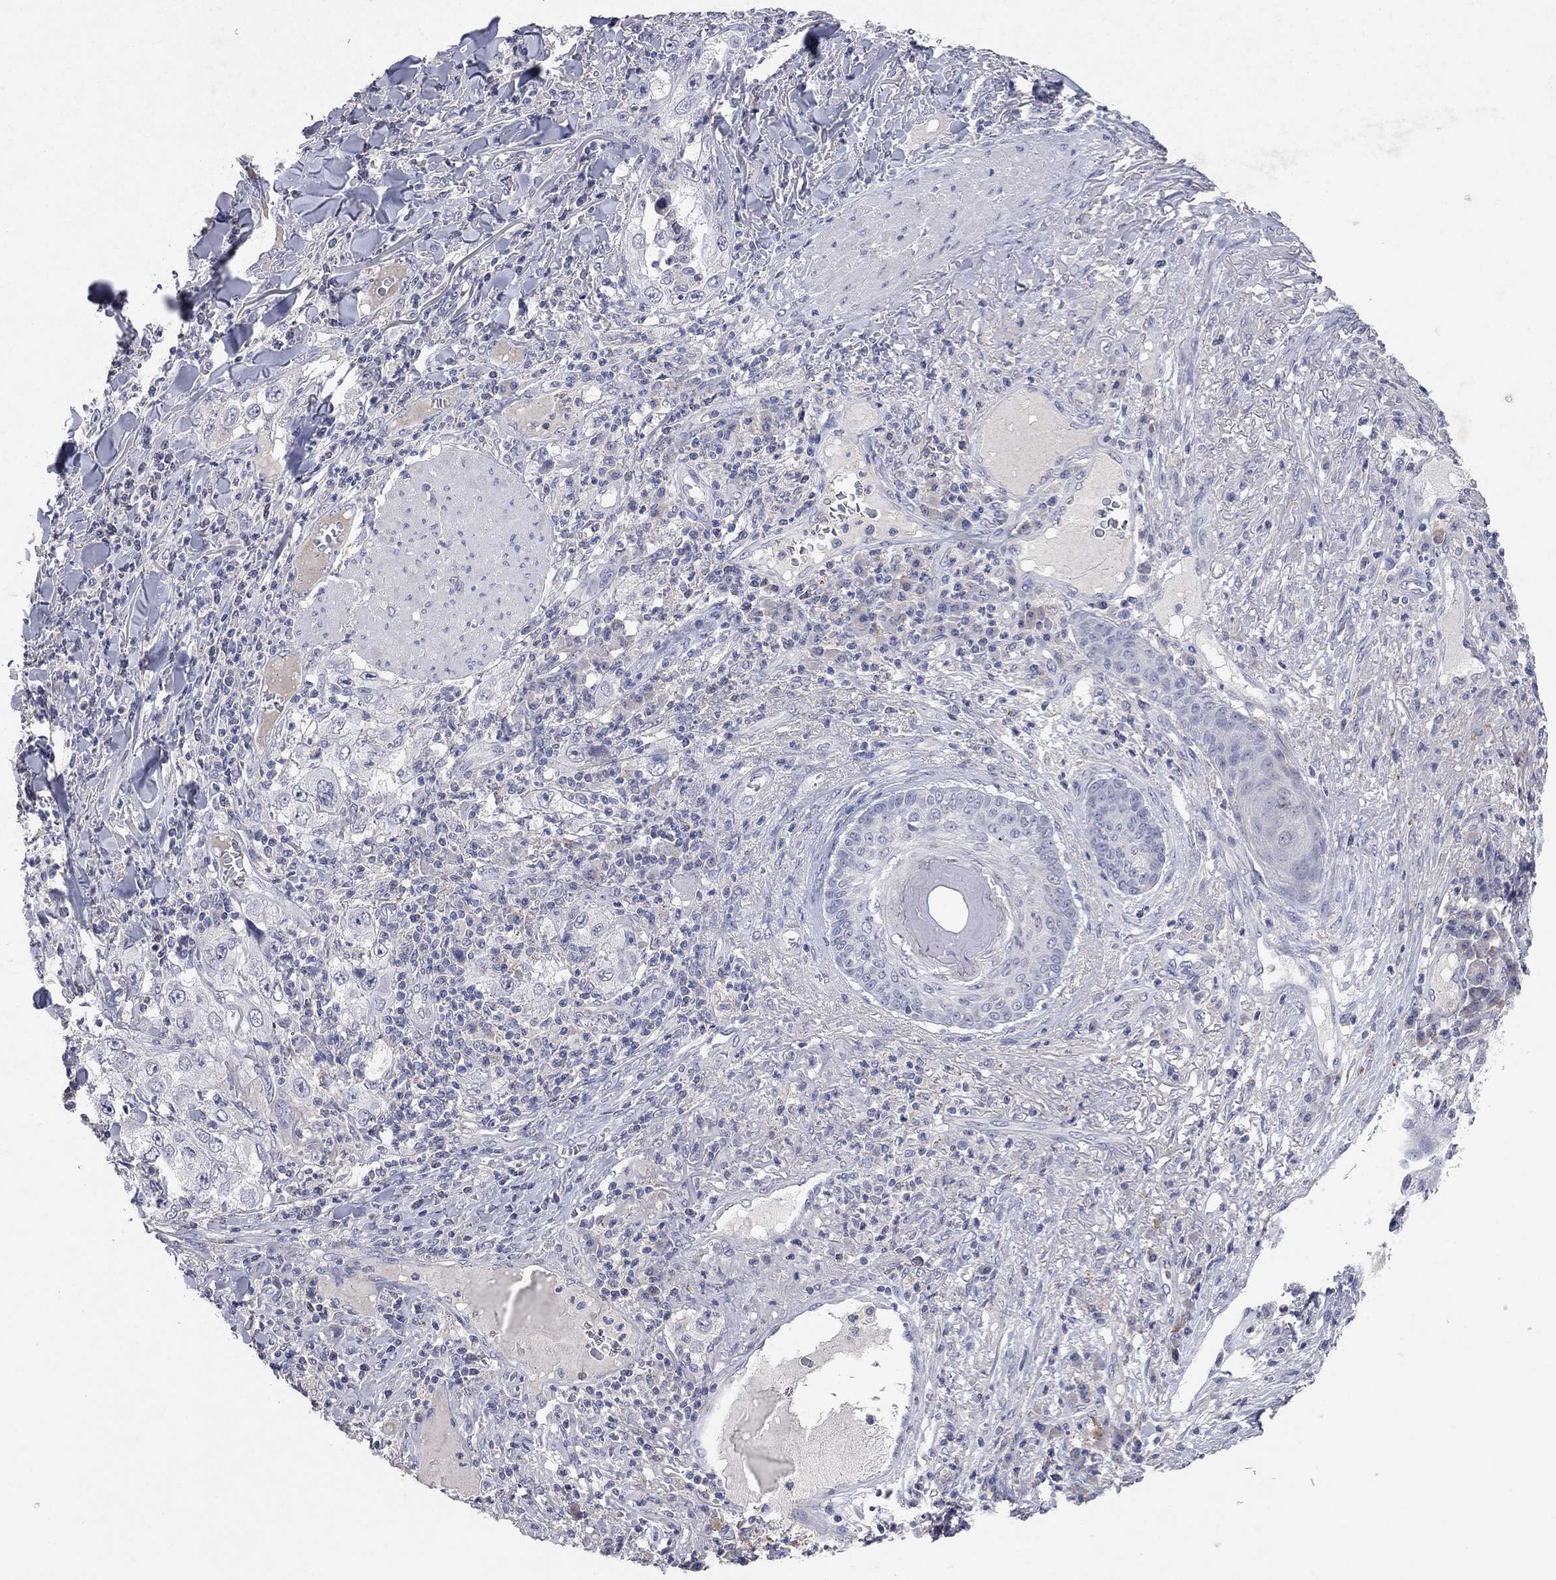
{"staining": {"intensity": "negative", "quantity": "none", "location": "none"}, "tissue": "skin cancer", "cell_type": "Tumor cells", "image_type": "cancer", "snomed": [{"axis": "morphology", "description": "Squamous cell carcinoma, NOS"}, {"axis": "topography", "description": "Skin"}], "caption": "Skin cancer was stained to show a protein in brown. There is no significant expression in tumor cells.", "gene": "MMP13", "patient": {"sex": "male", "age": 82}}